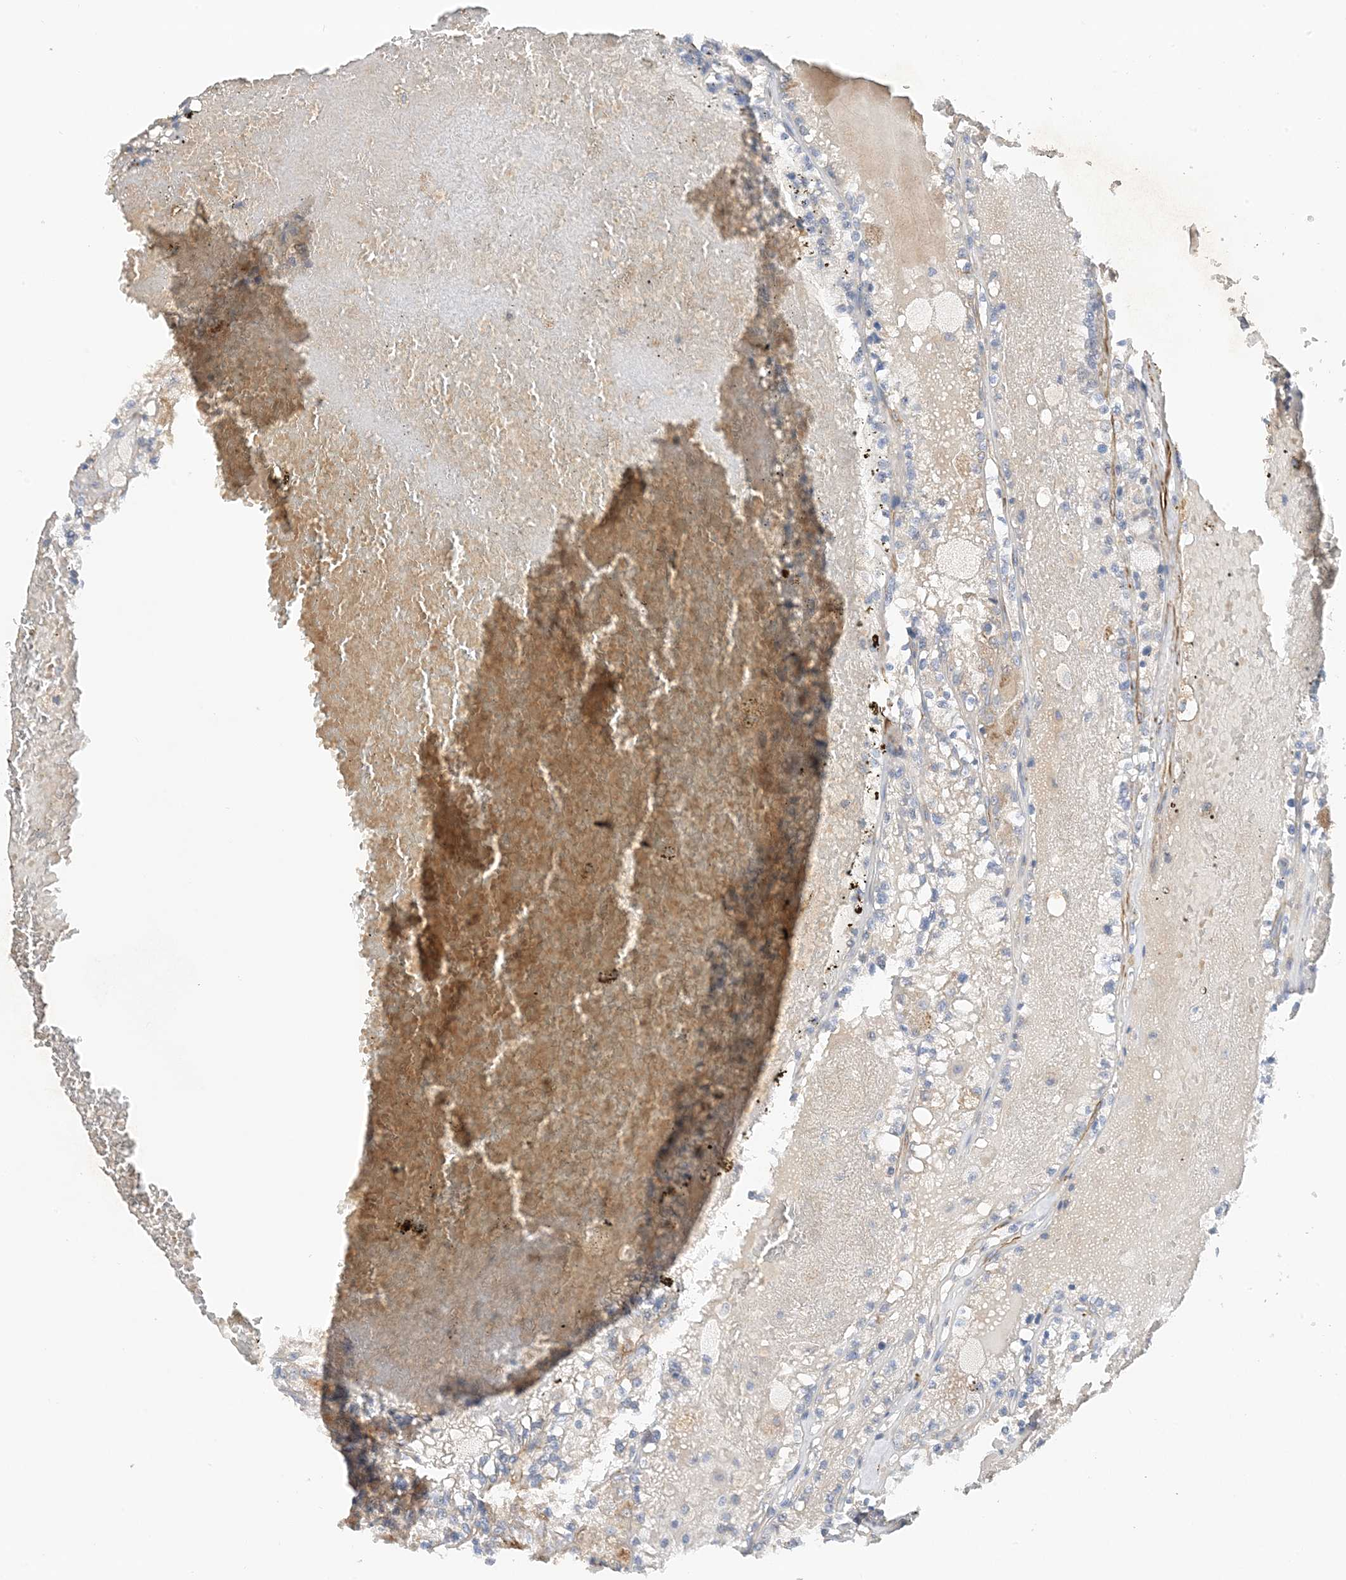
{"staining": {"intensity": "moderate", "quantity": "<25%", "location": "cytoplasmic/membranous"}, "tissue": "renal cancer", "cell_type": "Tumor cells", "image_type": "cancer", "snomed": [{"axis": "morphology", "description": "Adenocarcinoma, NOS"}, {"axis": "topography", "description": "Kidney"}], "caption": "Immunohistochemical staining of human renal adenocarcinoma shows low levels of moderate cytoplasmic/membranous protein staining in approximately <25% of tumor cells. The staining was performed using DAB, with brown indicating positive protein expression. Nuclei are stained blue with hematoxylin.", "gene": "KIFBP", "patient": {"sex": "female", "age": 56}}